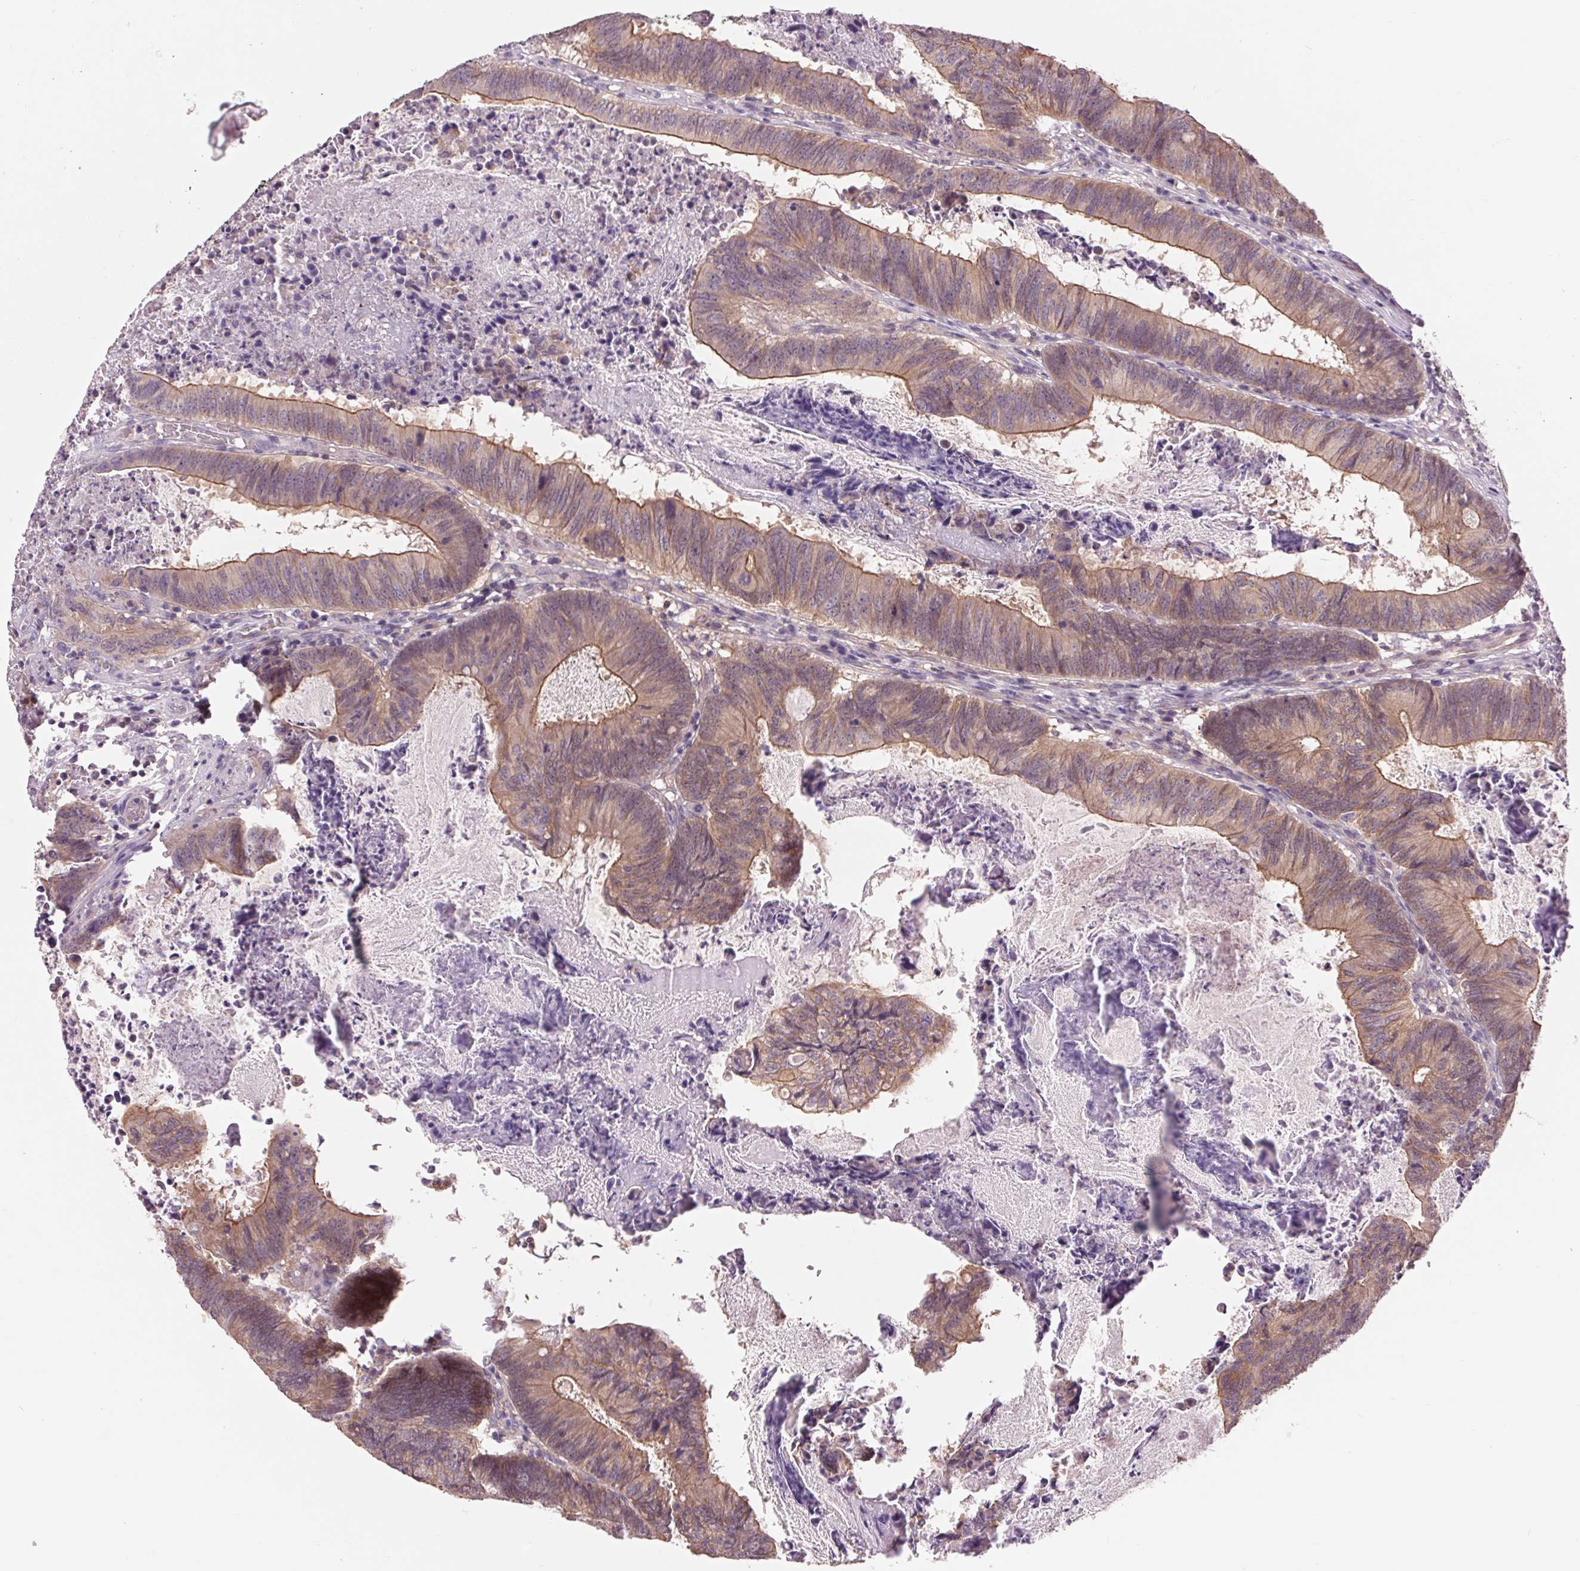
{"staining": {"intensity": "moderate", "quantity": ">75%", "location": "cytoplasmic/membranous"}, "tissue": "colorectal cancer", "cell_type": "Tumor cells", "image_type": "cancer", "snomed": [{"axis": "morphology", "description": "Adenocarcinoma, NOS"}, {"axis": "topography", "description": "Colon"}], "caption": "Tumor cells show medium levels of moderate cytoplasmic/membranous staining in approximately >75% of cells in adenocarcinoma (colorectal).", "gene": "SH3RF2", "patient": {"sex": "female", "age": 70}}